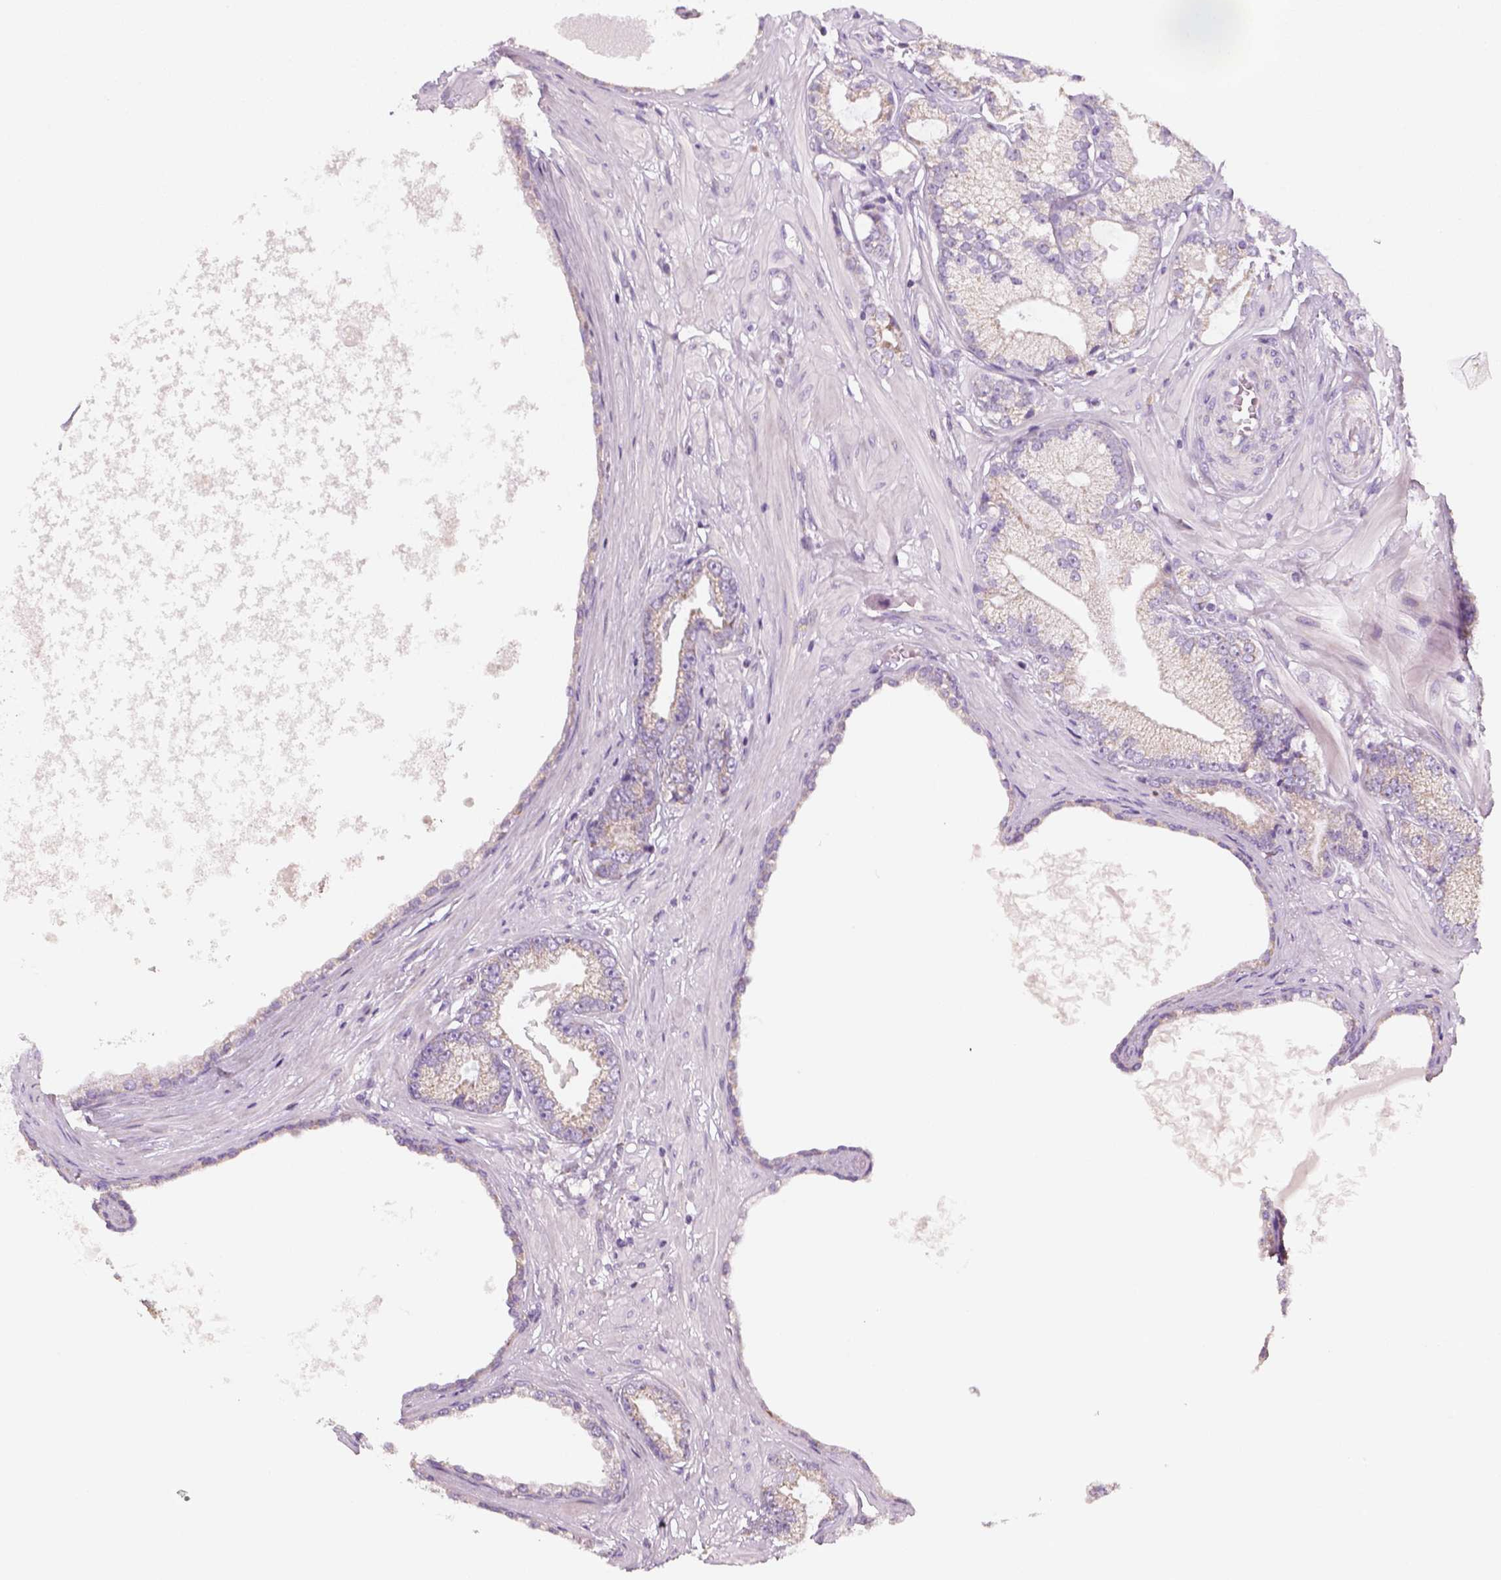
{"staining": {"intensity": "negative", "quantity": "none", "location": "none"}, "tissue": "prostate cancer", "cell_type": "Tumor cells", "image_type": "cancer", "snomed": [{"axis": "morphology", "description": "Adenocarcinoma, Low grade"}, {"axis": "topography", "description": "Prostate"}], "caption": "There is no significant expression in tumor cells of prostate cancer.", "gene": "AWAT2", "patient": {"sex": "male", "age": 64}}